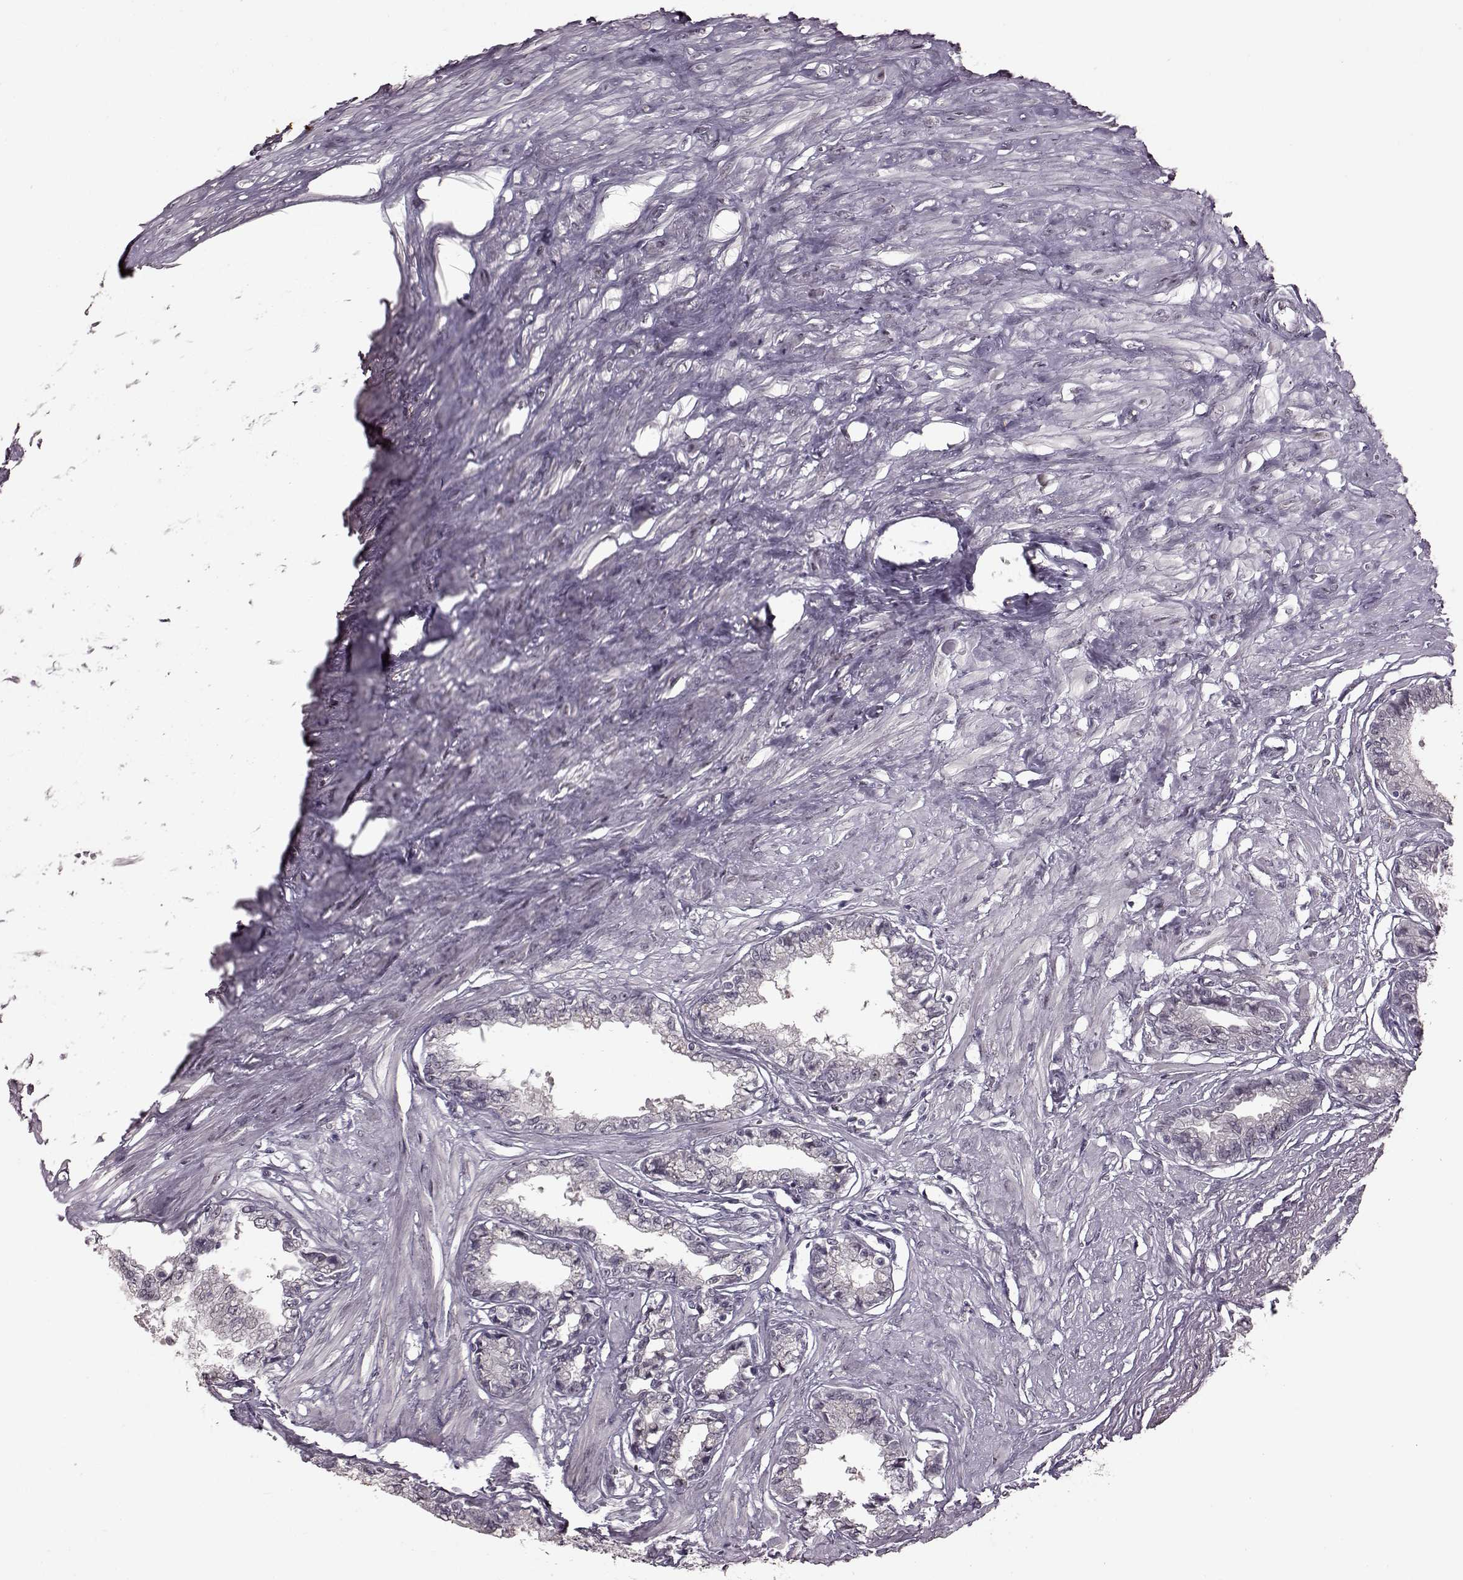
{"staining": {"intensity": "negative", "quantity": "none", "location": "none"}, "tissue": "seminal vesicle", "cell_type": "Glandular cells", "image_type": "normal", "snomed": [{"axis": "morphology", "description": "Normal tissue, NOS"}, {"axis": "morphology", "description": "Urothelial carcinoma, NOS"}, {"axis": "topography", "description": "Urinary bladder"}, {"axis": "topography", "description": "Seminal veicle"}], "caption": "An IHC photomicrograph of normal seminal vesicle is shown. There is no staining in glandular cells of seminal vesicle. (DAB (3,3'-diaminobenzidine) immunohistochemistry (IHC) with hematoxylin counter stain).", "gene": "STX1A", "patient": {"sex": "male", "age": 76}}